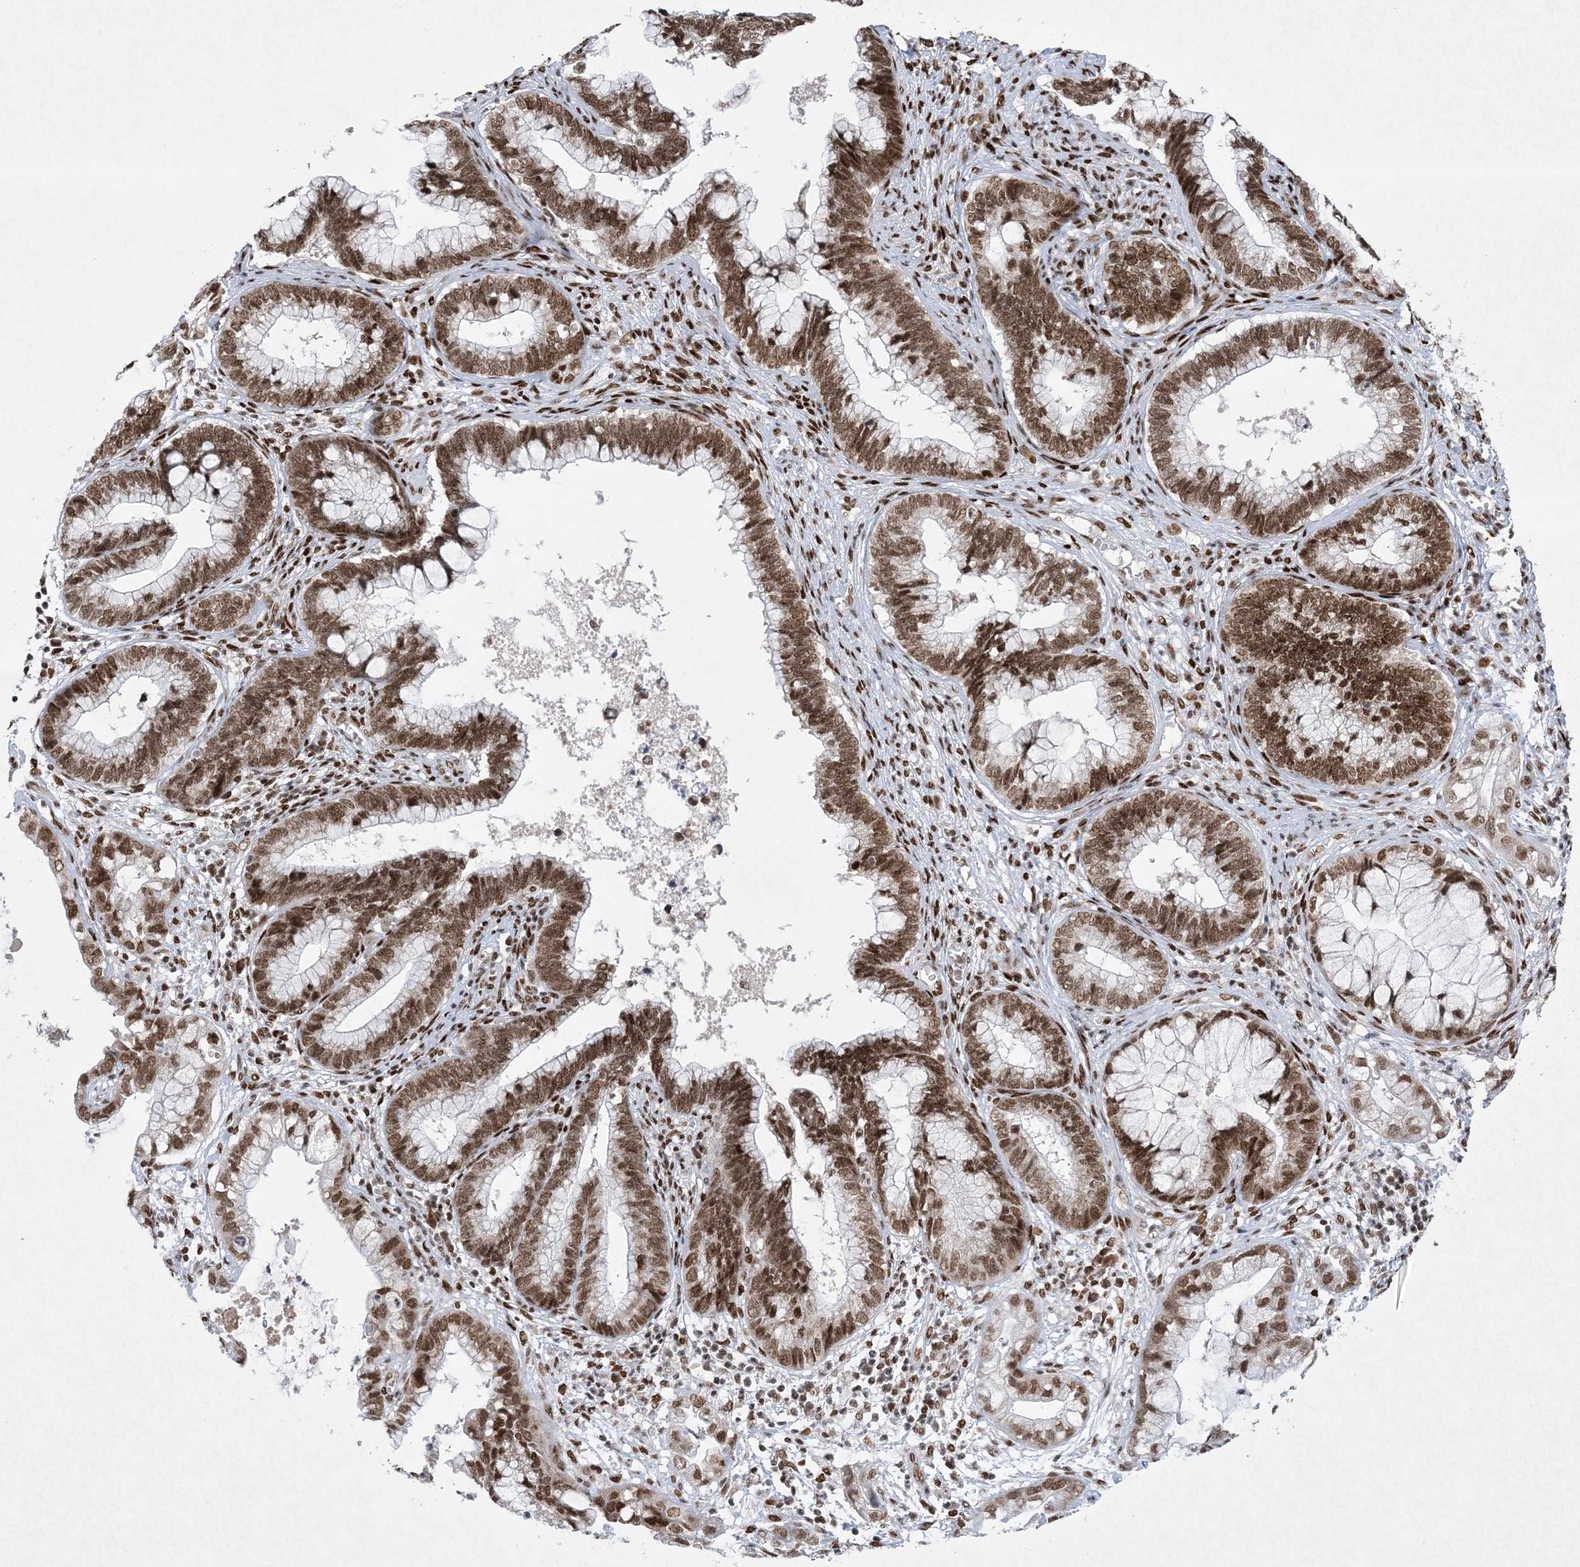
{"staining": {"intensity": "strong", "quantity": ">75%", "location": "nuclear"}, "tissue": "cervical cancer", "cell_type": "Tumor cells", "image_type": "cancer", "snomed": [{"axis": "morphology", "description": "Adenocarcinoma, NOS"}, {"axis": "topography", "description": "Cervix"}], "caption": "Immunohistochemistry histopathology image of cervical cancer stained for a protein (brown), which demonstrates high levels of strong nuclear expression in about >75% of tumor cells.", "gene": "PKNOX2", "patient": {"sex": "female", "age": 44}}